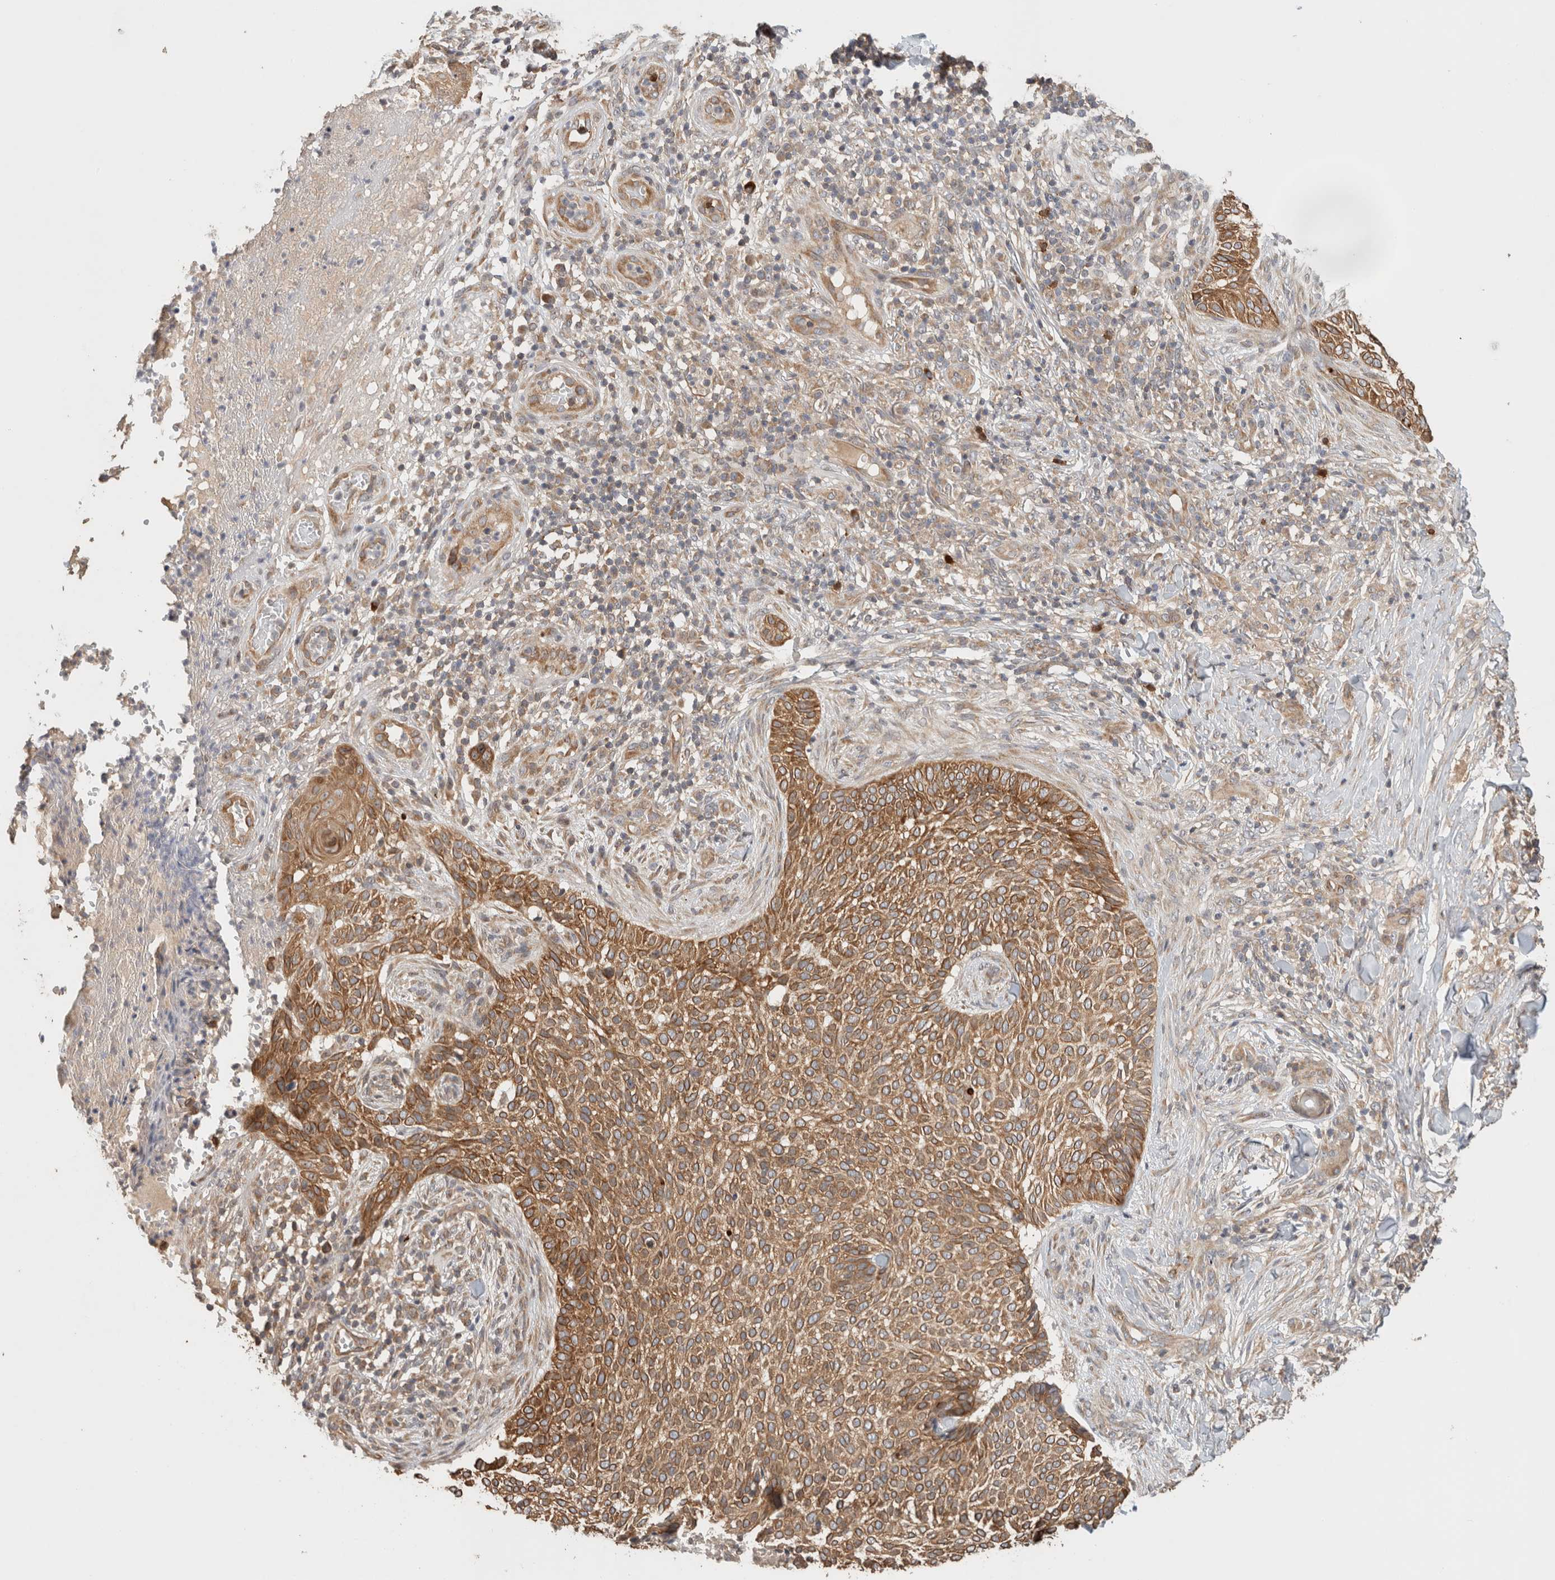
{"staining": {"intensity": "moderate", "quantity": ">75%", "location": "cytoplasmic/membranous"}, "tissue": "skin cancer", "cell_type": "Tumor cells", "image_type": "cancer", "snomed": [{"axis": "morphology", "description": "Normal tissue, NOS"}, {"axis": "morphology", "description": "Basal cell carcinoma"}, {"axis": "topography", "description": "Skin"}], "caption": "Moderate cytoplasmic/membranous protein expression is present in about >75% of tumor cells in basal cell carcinoma (skin).", "gene": "PUM1", "patient": {"sex": "male", "age": 67}}